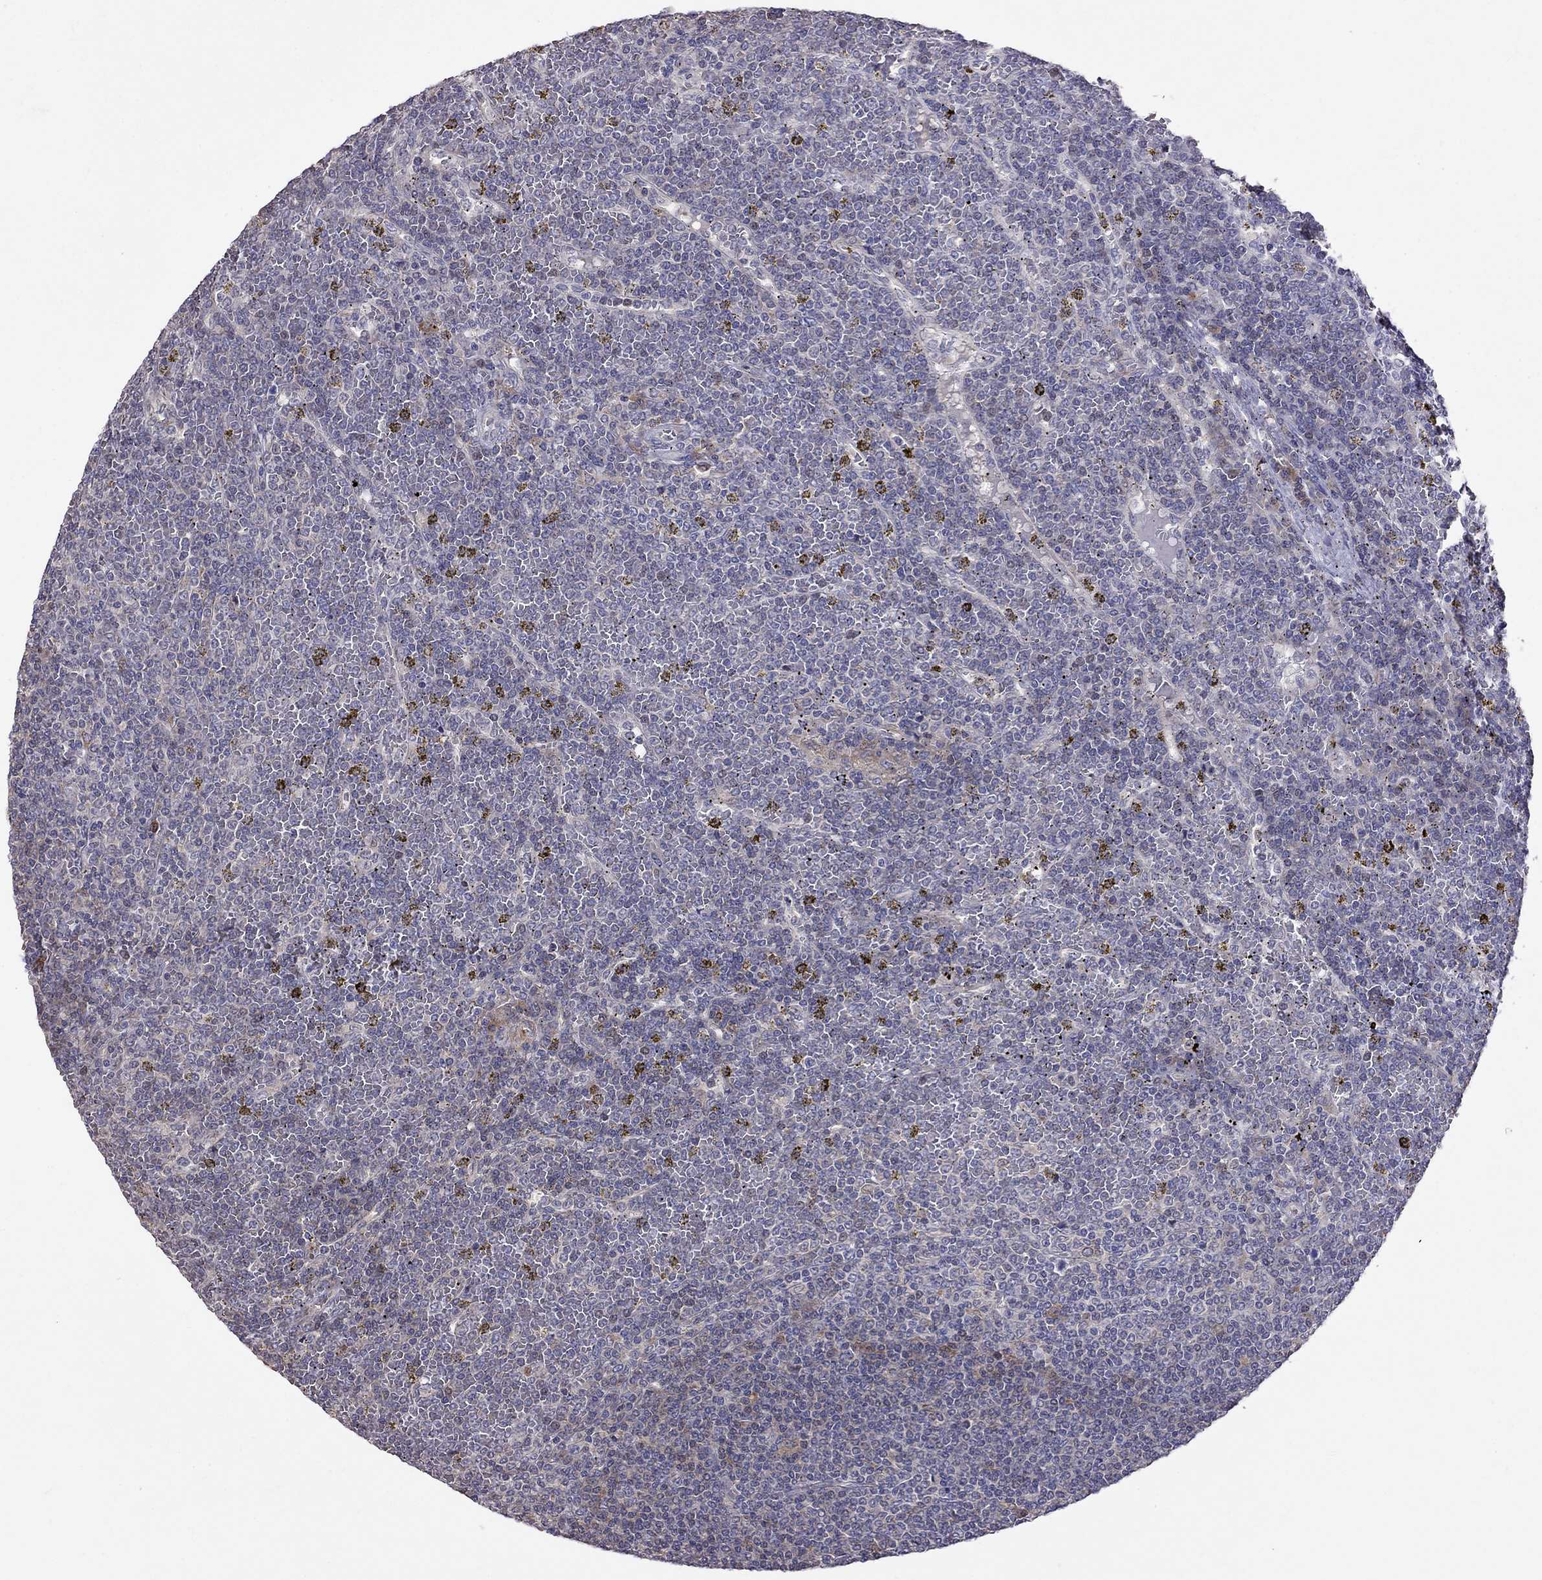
{"staining": {"intensity": "negative", "quantity": "none", "location": "none"}, "tissue": "lymphoma", "cell_type": "Tumor cells", "image_type": "cancer", "snomed": [{"axis": "morphology", "description": "Malignant lymphoma, non-Hodgkin's type, Low grade"}, {"axis": "topography", "description": "Spleen"}], "caption": "DAB immunohistochemical staining of human lymphoma displays no significant positivity in tumor cells.", "gene": "ADAM28", "patient": {"sex": "female", "age": 19}}